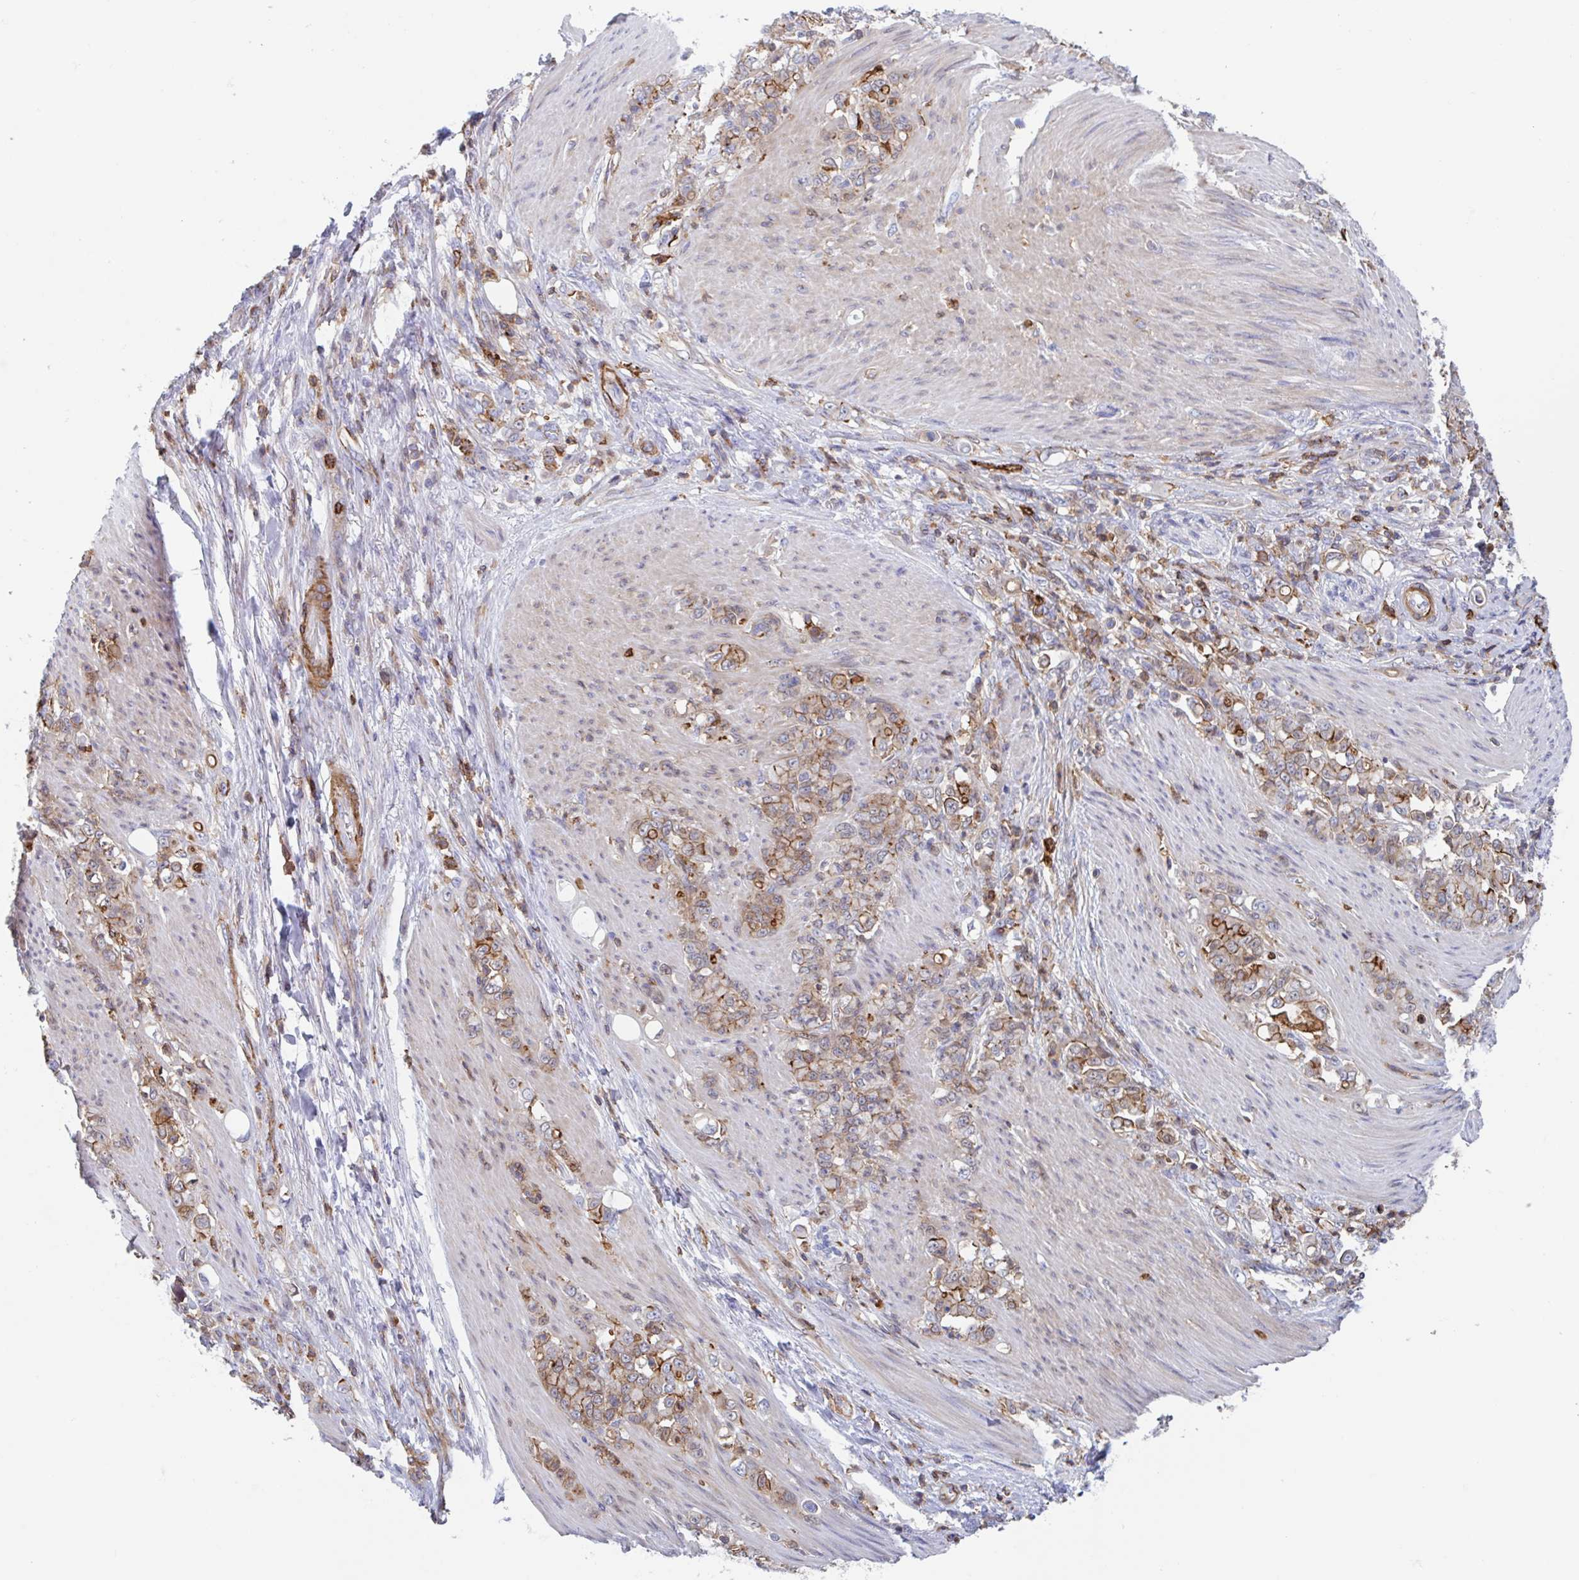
{"staining": {"intensity": "moderate", "quantity": "25%-75%", "location": "cytoplasmic/membranous"}, "tissue": "stomach cancer", "cell_type": "Tumor cells", "image_type": "cancer", "snomed": [{"axis": "morphology", "description": "Adenocarcinoma, NOS"}, {"axis": "topography", "description": "Stomach"}], "caption": "The image reveals immunohistochemical staining of stomach adenocarcinoma. There is moderate cytoplasmic/membranous positivity is identified in about 25%-75% of tumor cells. (DAB (3,3'-diaminobenzidine) IHC, brown staining for protein, blue staining for nuclei).", "gene": "EFHD1", "patient": {"sex": "female", "age": 79}}